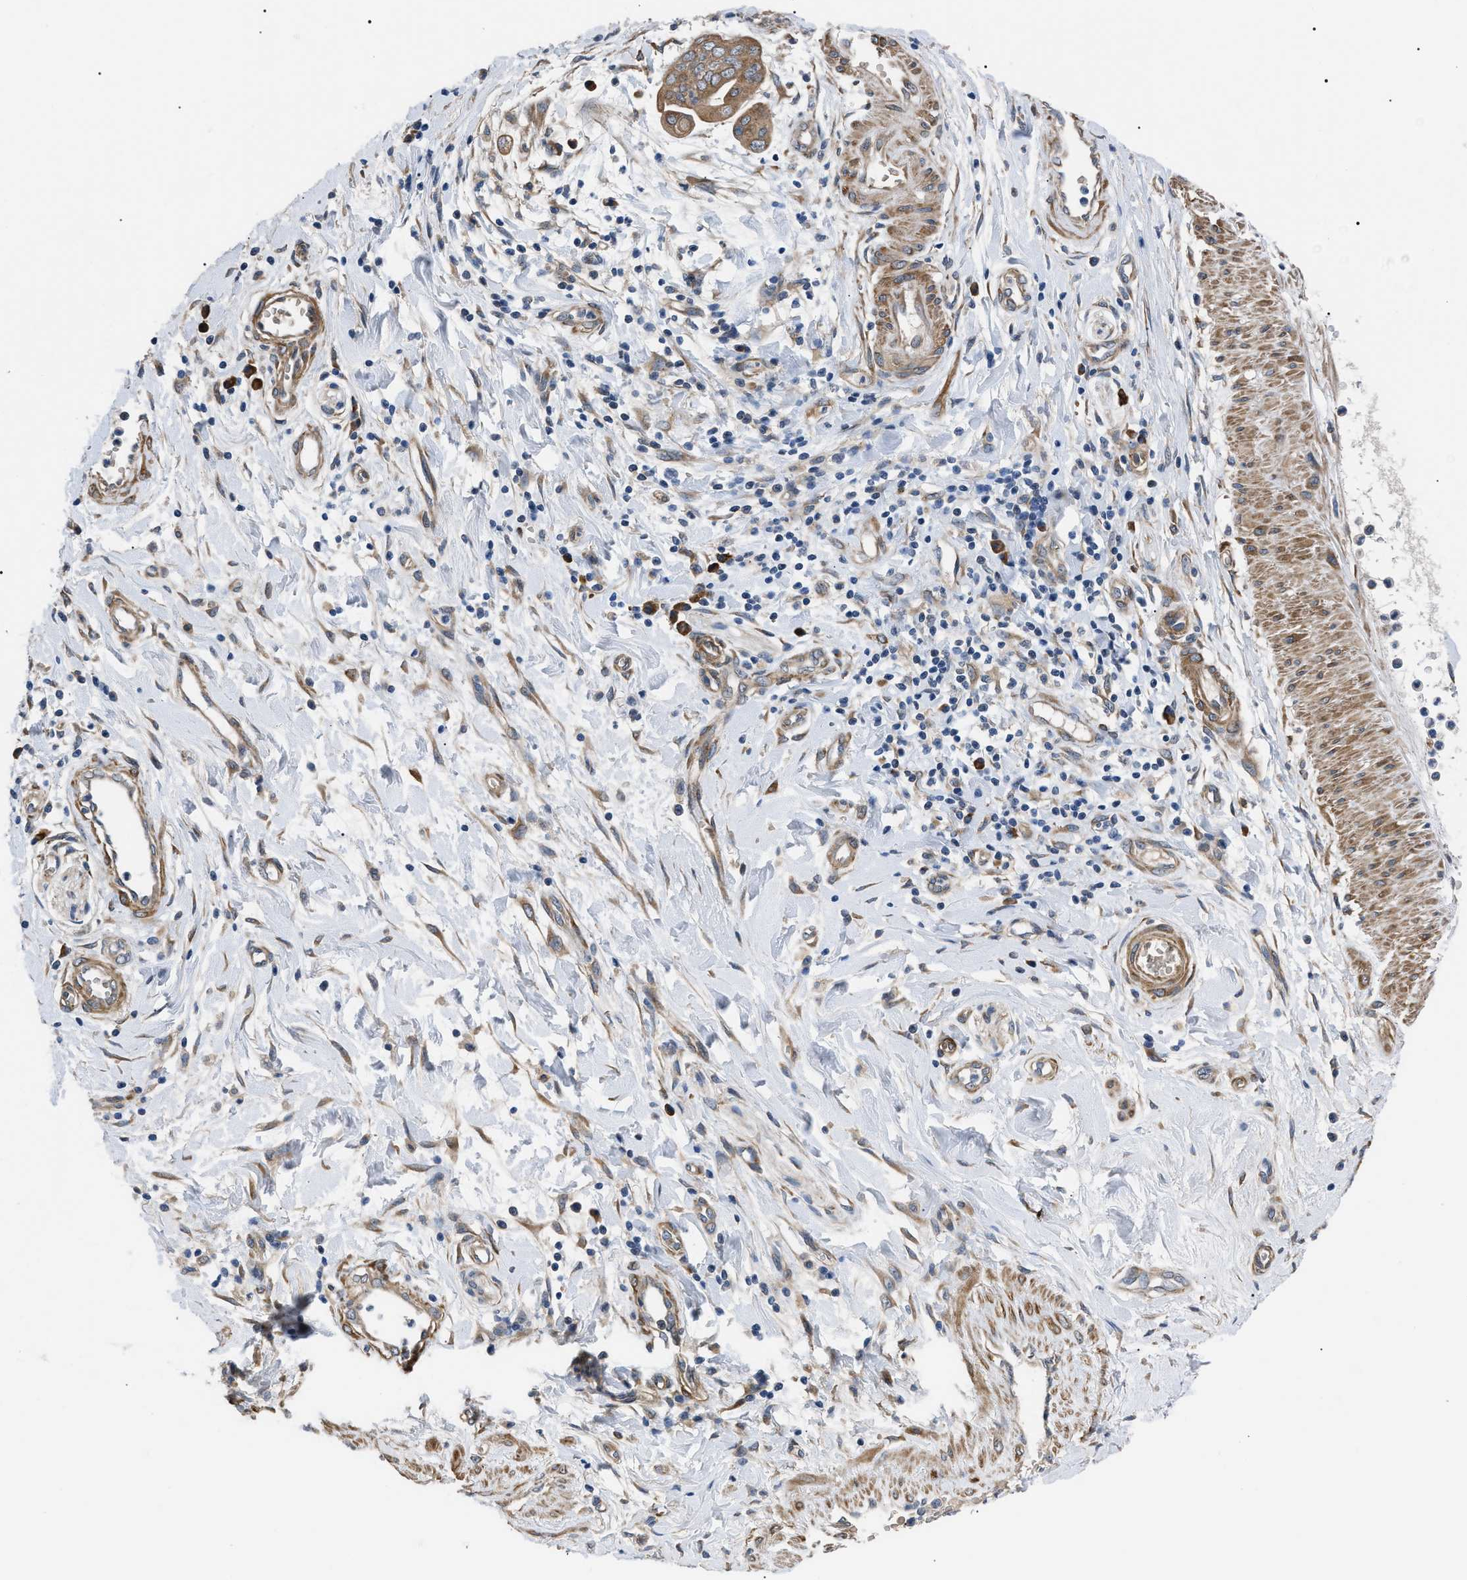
{"staining": {"intensity": "moderate", "quantity": ">75%", "location": "cytoplasmic/membranous"}, "tissue": "pancreatic cancer", "cell_type": "Tumor cells", "image_type": "cancer", "snomed": [{"axis": "morphology", "description": "Adenocarcinoma, NOS"}, {"axis": "topography", "description": "Pancreas"}], "caption": "Moderate cytoplasmic/membranous expression for a protein is appreciated in about >75% of tumor cells of pancreatic cancer using IHC.", "gene": "MYO10", "patient": {"sex": "female", "age": 75}}